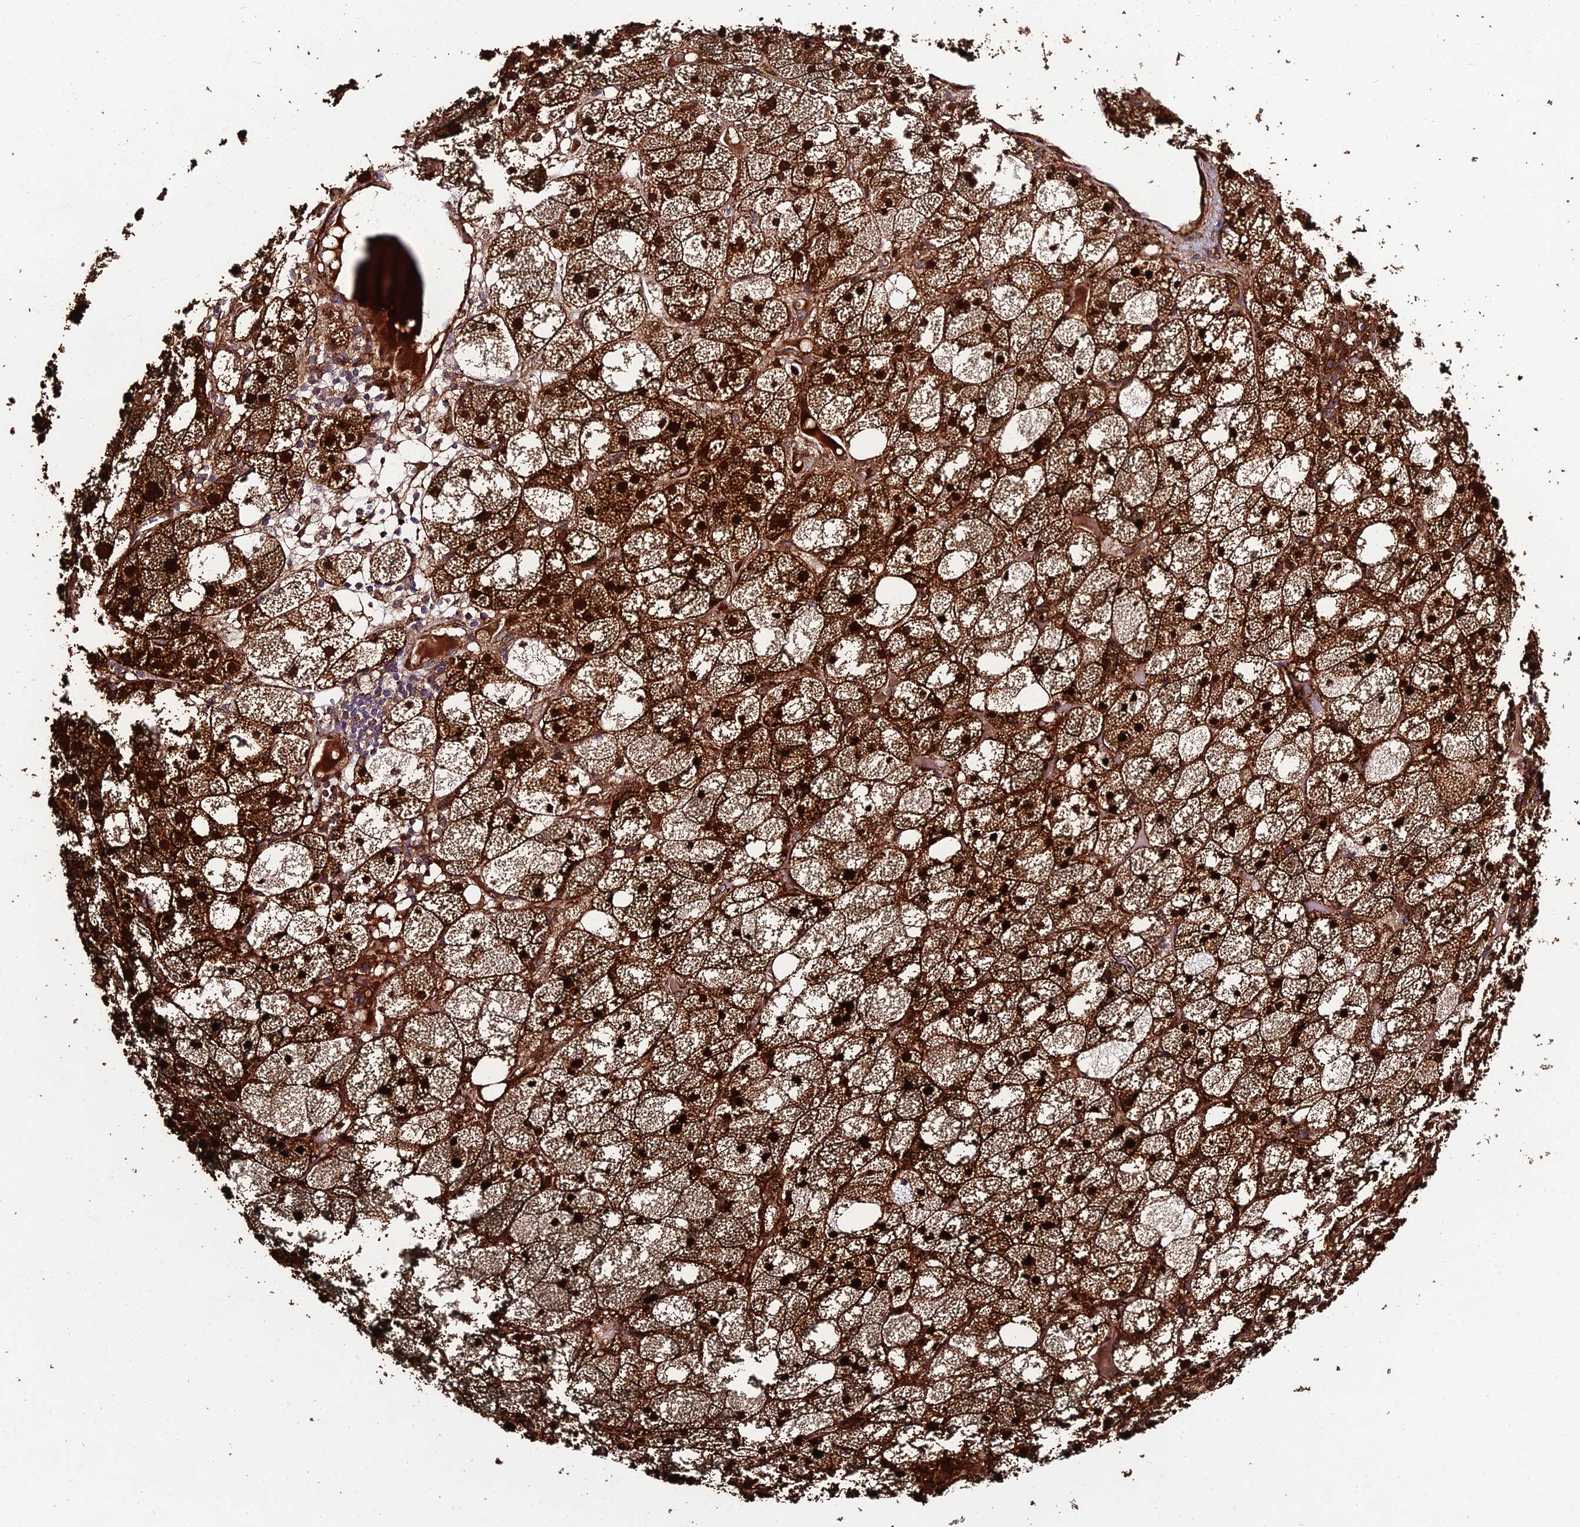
{"staining": {"intensity": "strong", "quantity": ">75%", "location": "cytoplasmic/membranous,nuclear"}, "tissue": "adrenal gland", "cell_type": "Glandular cells", "image_type": "normal", "snomed": [{"axis": "morphology", "description": "Normal tissue, NOS"}, {"axis": "topography", "description": "Adrenal gland"}], "caption": "The histopathology image reveals a brown stain indicating the presence of a protein in the cytoplasmic/membranous,nuclear of glandular cells in adrenal gland. (IHC, brightfield microscopy, high magnification).", "gene": "DDX19A", "patient": {"sex": "female", "age": 61}}